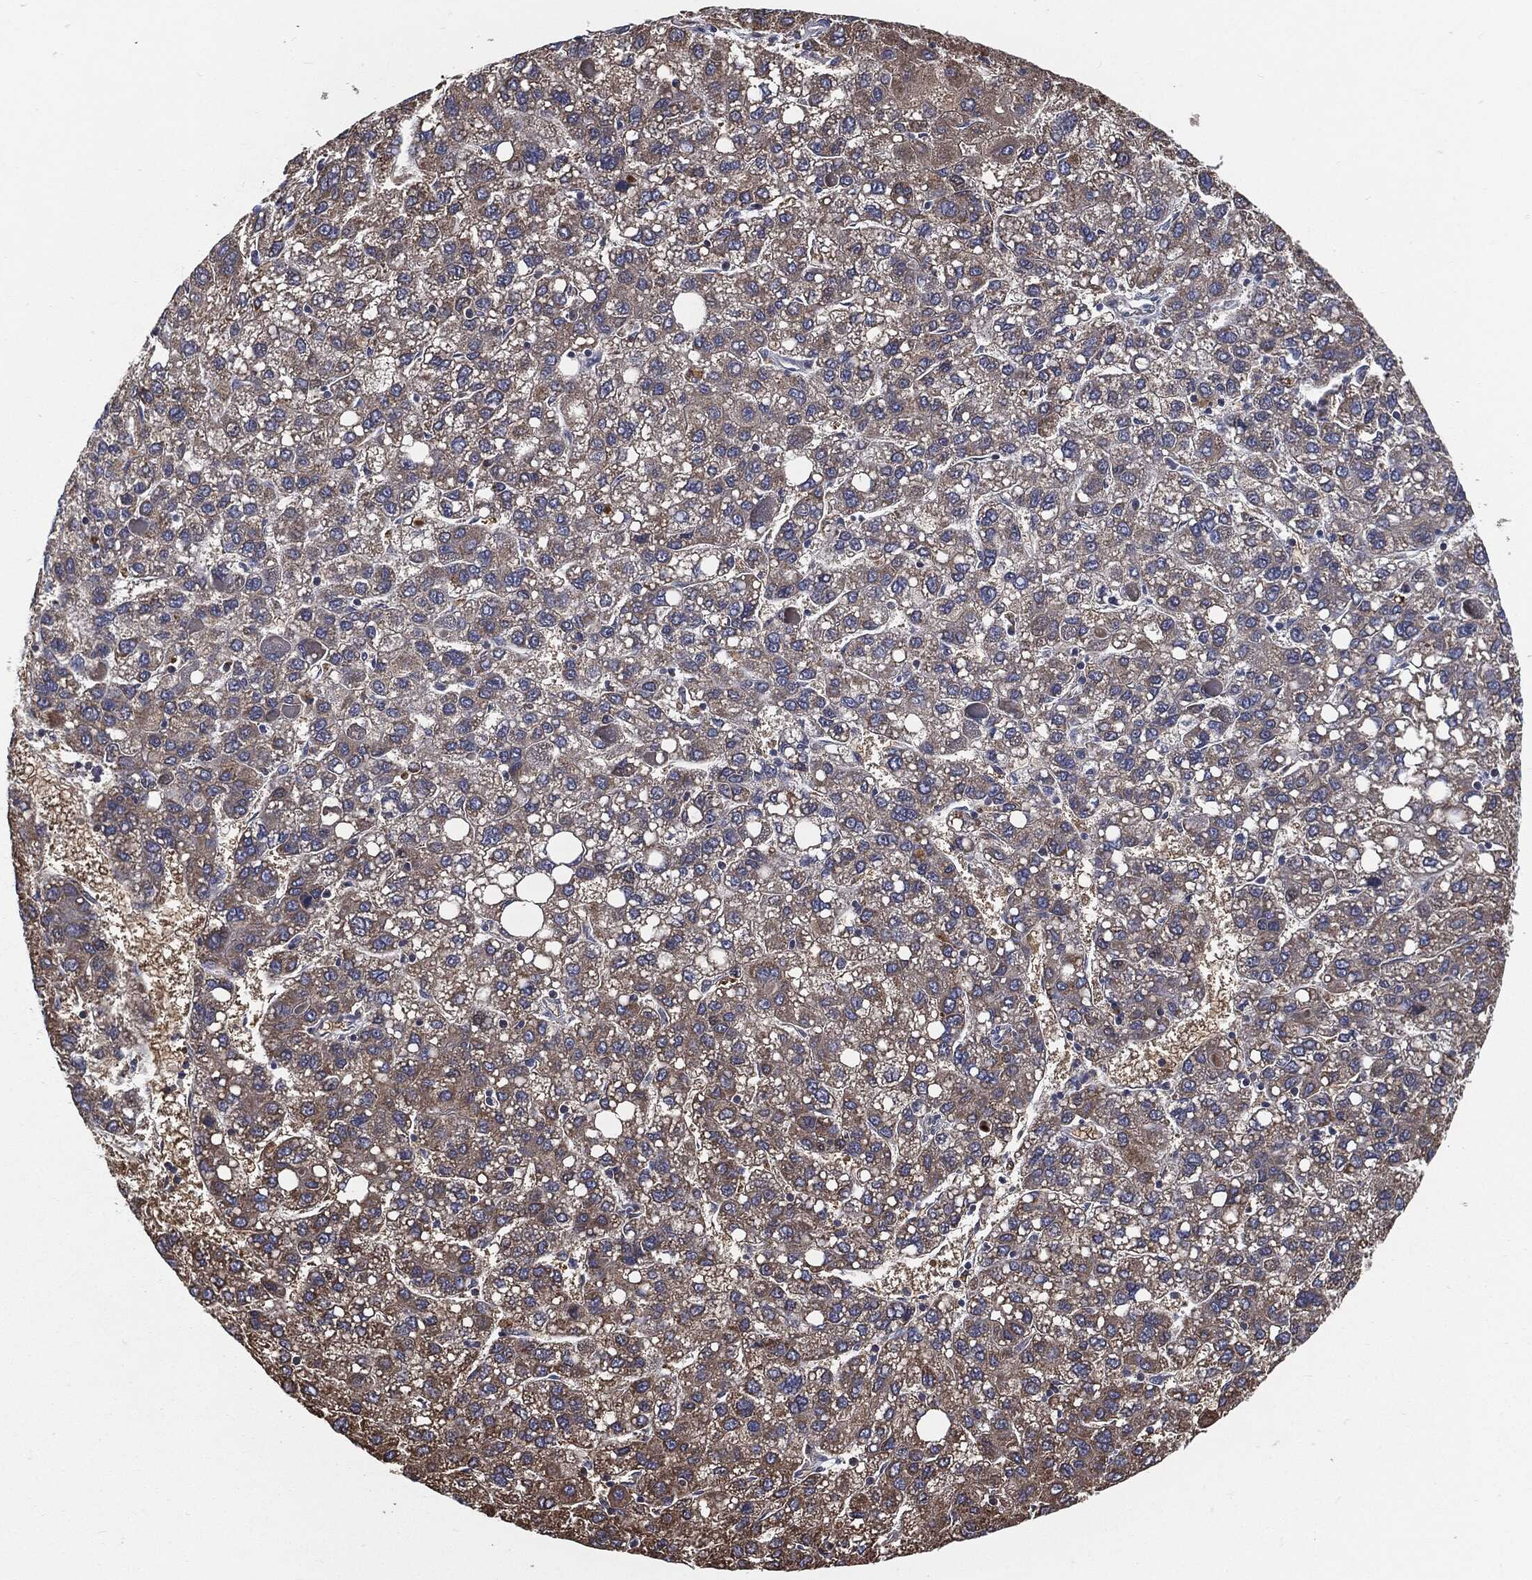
{"staining": {"intensity": "moderate", "quantity": "25%-75%", "location": "cytoplasmic/membranous"}, "tissue": "liver cancer", "cell_type": "Tumor cells", "image_type": "cancer", "snomed": [{"axis": "morphology", "description": "Carcinoma, Hepatocellular, NOS"}, {"axis": "topography", "description": "Liver"}], "caption": "This is an image of IHC staining of liver cancer (hepatocellular carcinoma), which shows moderate staining in the cytoplasmic/membranous of tumor cells.", "gene": "PRDX4", "patient": {"sex": "female", "age": 82}}